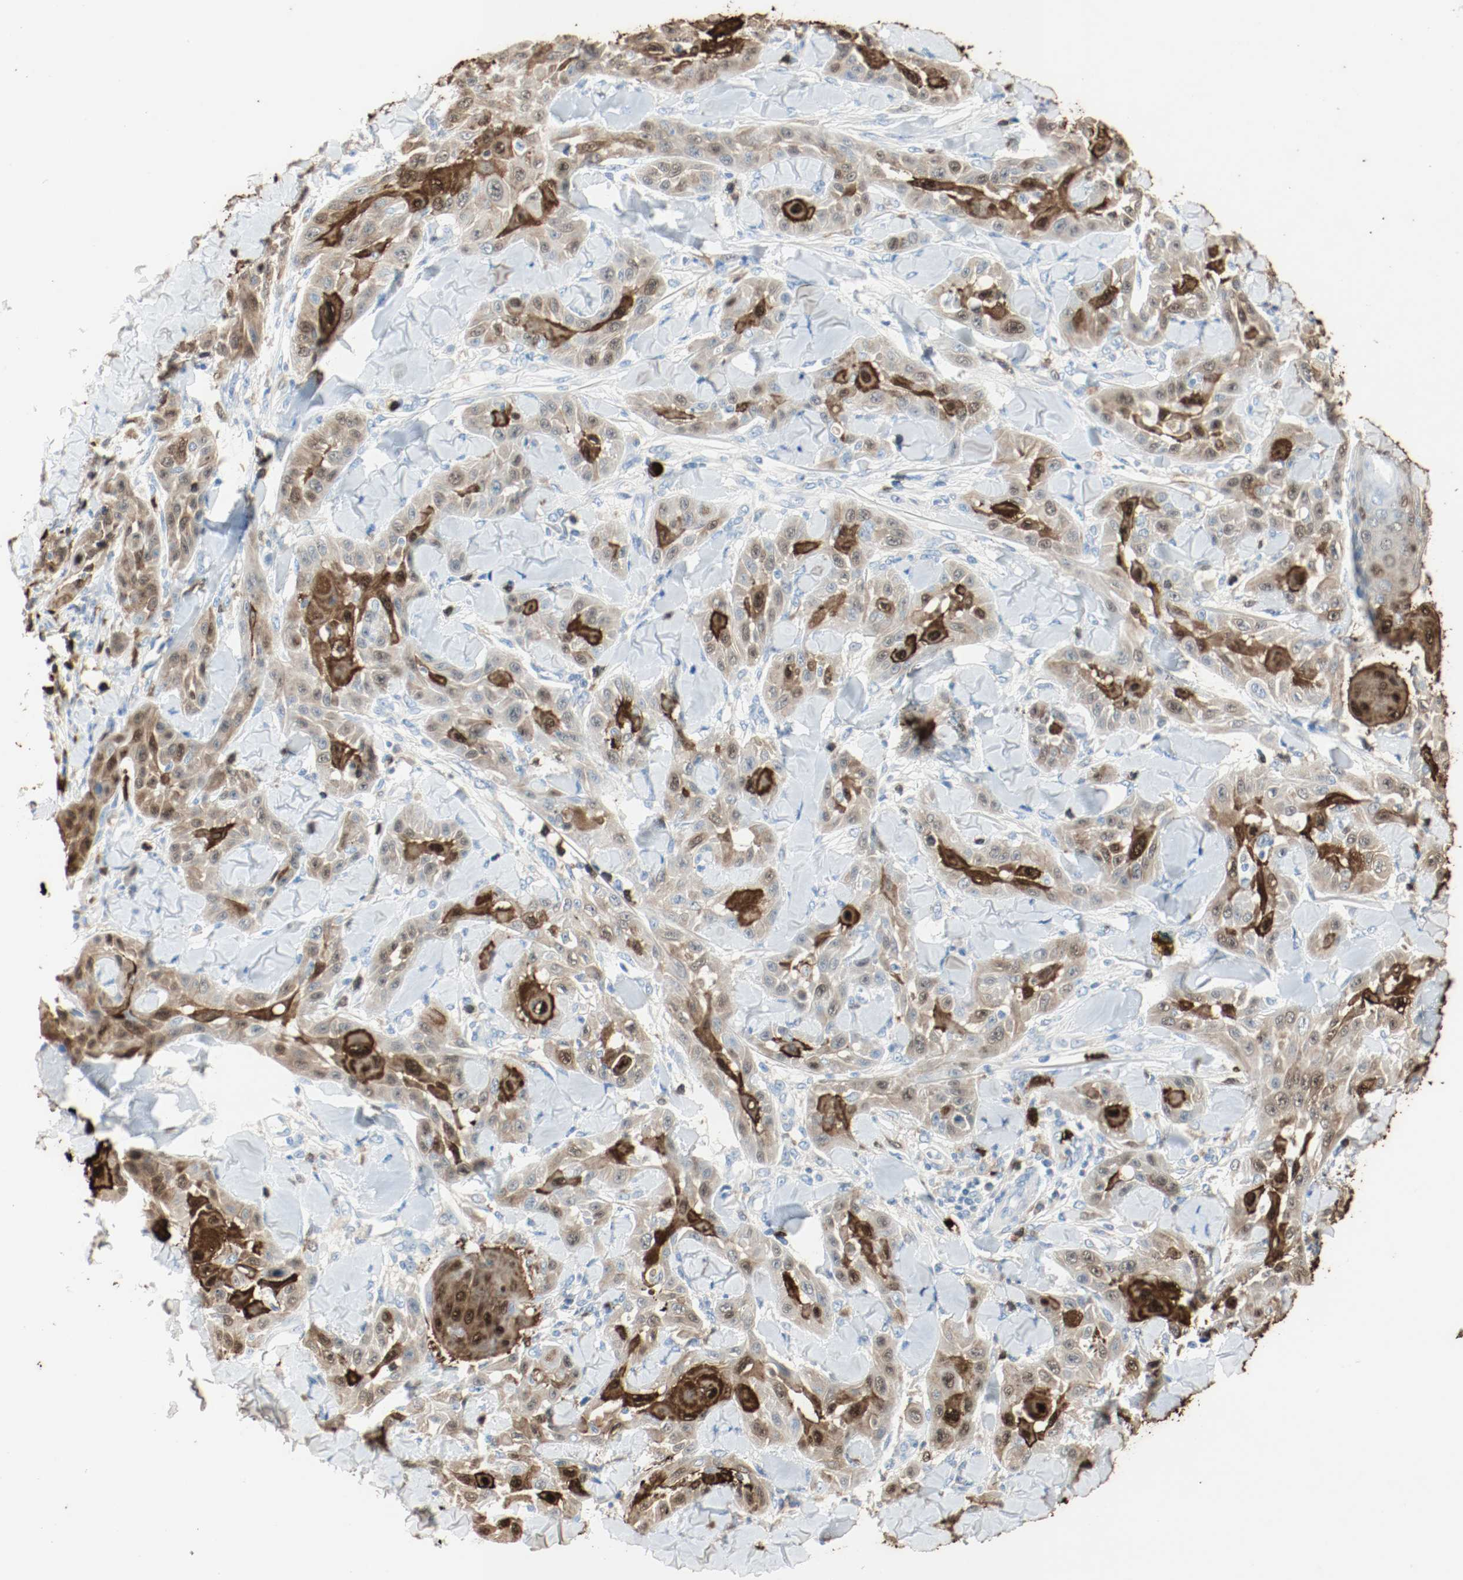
{"staining": {"intensity": "strong", "quantity": "25%-75%", "location": "cytoplasmic/membranous"}, "tissue": "skin cancer", "cell_type": "Tumor cells", "image_type": "cancer", "snomed": [{"axis": "morphology", "description": "Squamous cell carcinoma, NOS"}, {"axis": "topography", "description": "Skin"}], "caption": "This histopathology image exhibits immunohistochemistry (IHC) staining of human skin cancer, with high strong cytoplasmic/membranous staining in about 25%-75% of tumor cells.", "gene": "S100A9", "patient": {"sex": "male", "age": 24}}